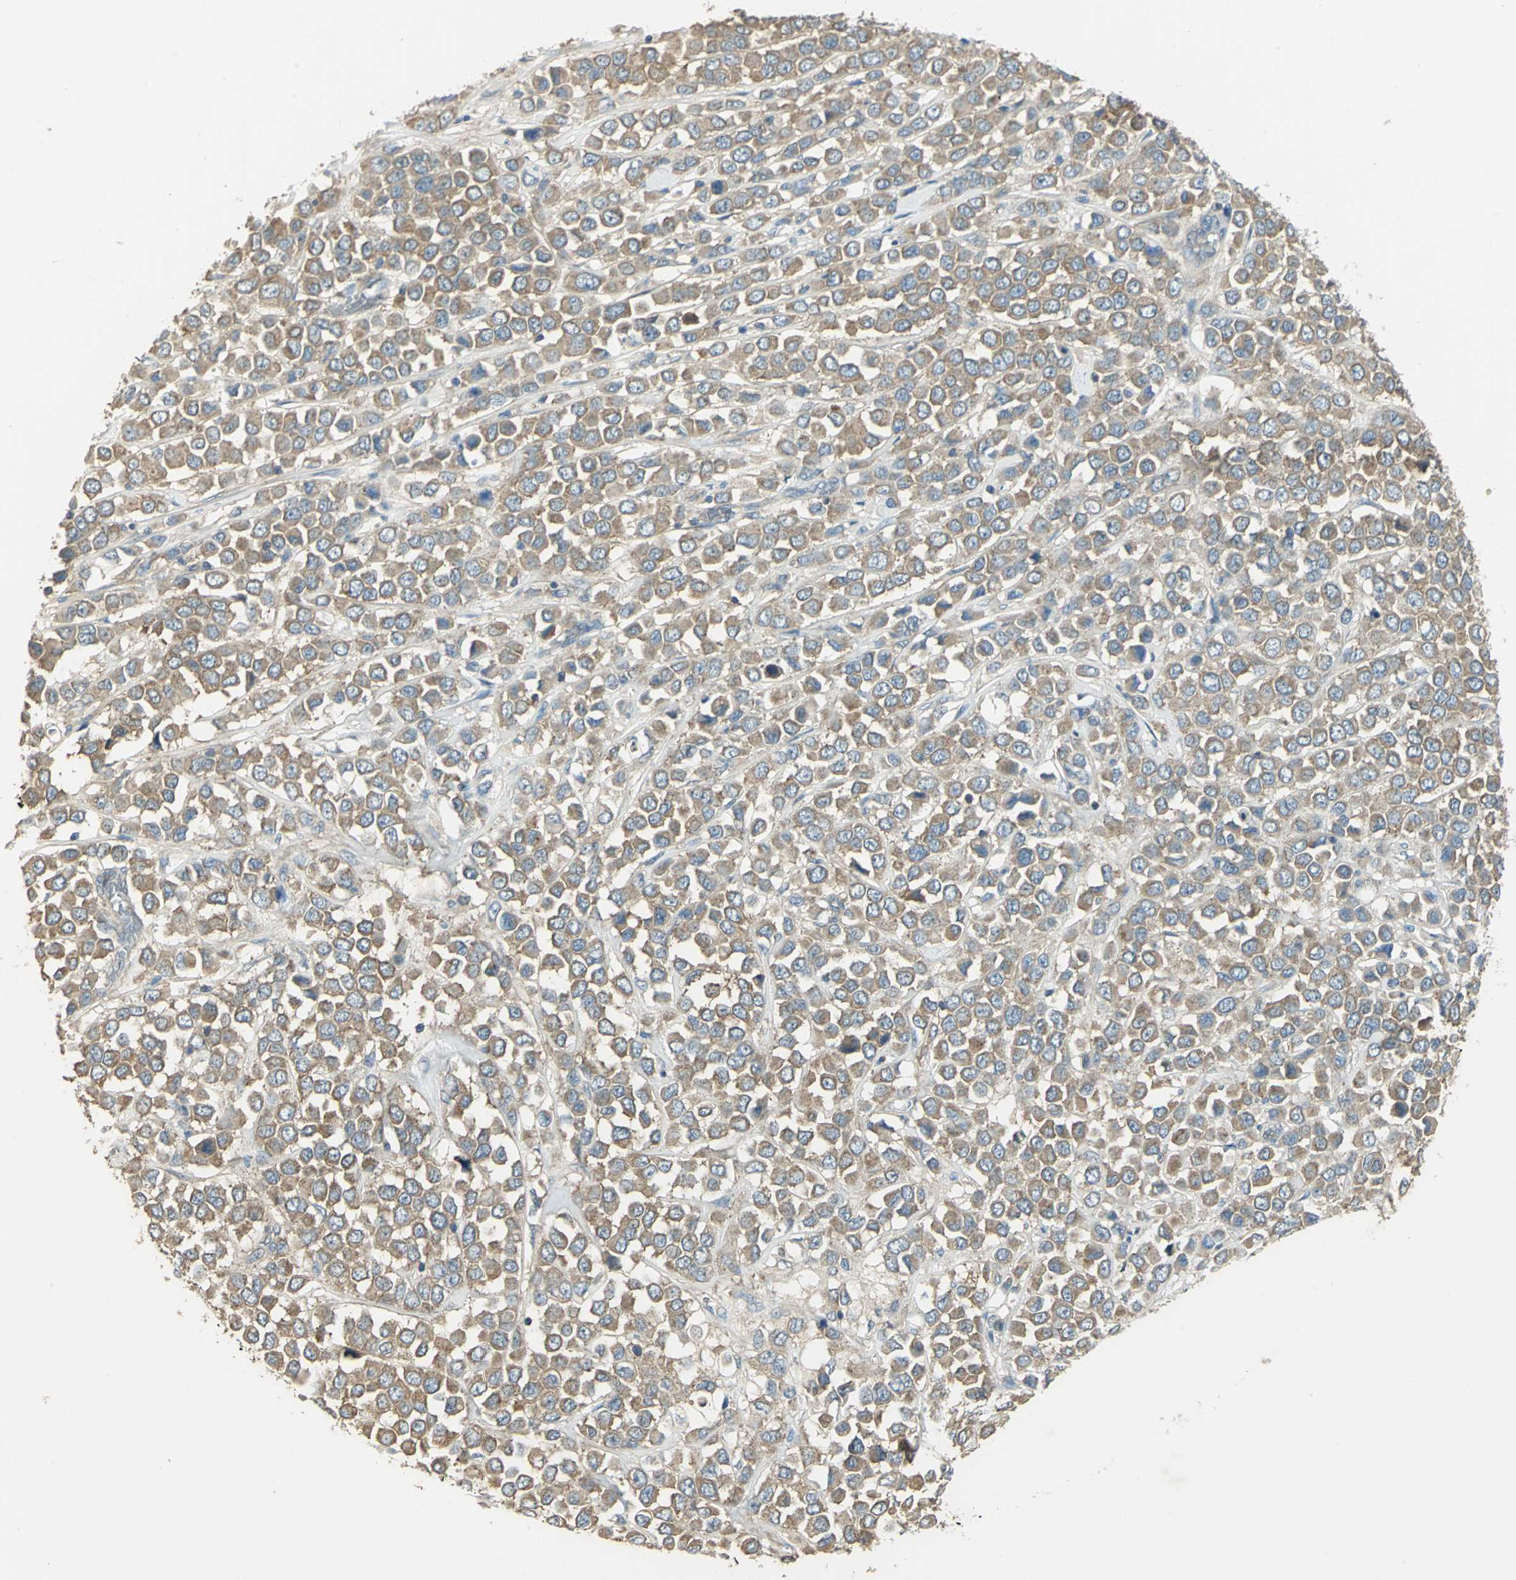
{"staining": {"intensity": "moderate", "quantity": ">75%", "location": "cytoplasmic/membranous"}, "tissue": "breast cancer", "cell_type": "Tumor cells", "image_type": "cancer", "snomed": [{"axis": "morphology", "description": "Duct carcinoma"}, {"axis": "topography", "description": "Breast"}], "caption": "IHC staining of breast cancer, which exhibits medium levels of moderate cytoplasmic/membranous positivity in approximately >75% of tumor cells indicating moderate cytoplasmic/membranous protein expression. The staining was performed using DAB (brown) for protein detection and nuclei were counterstained in hematoxylin (blue).", "gene": "SHC2", "patient": {"sex": "female", "age": 61}}